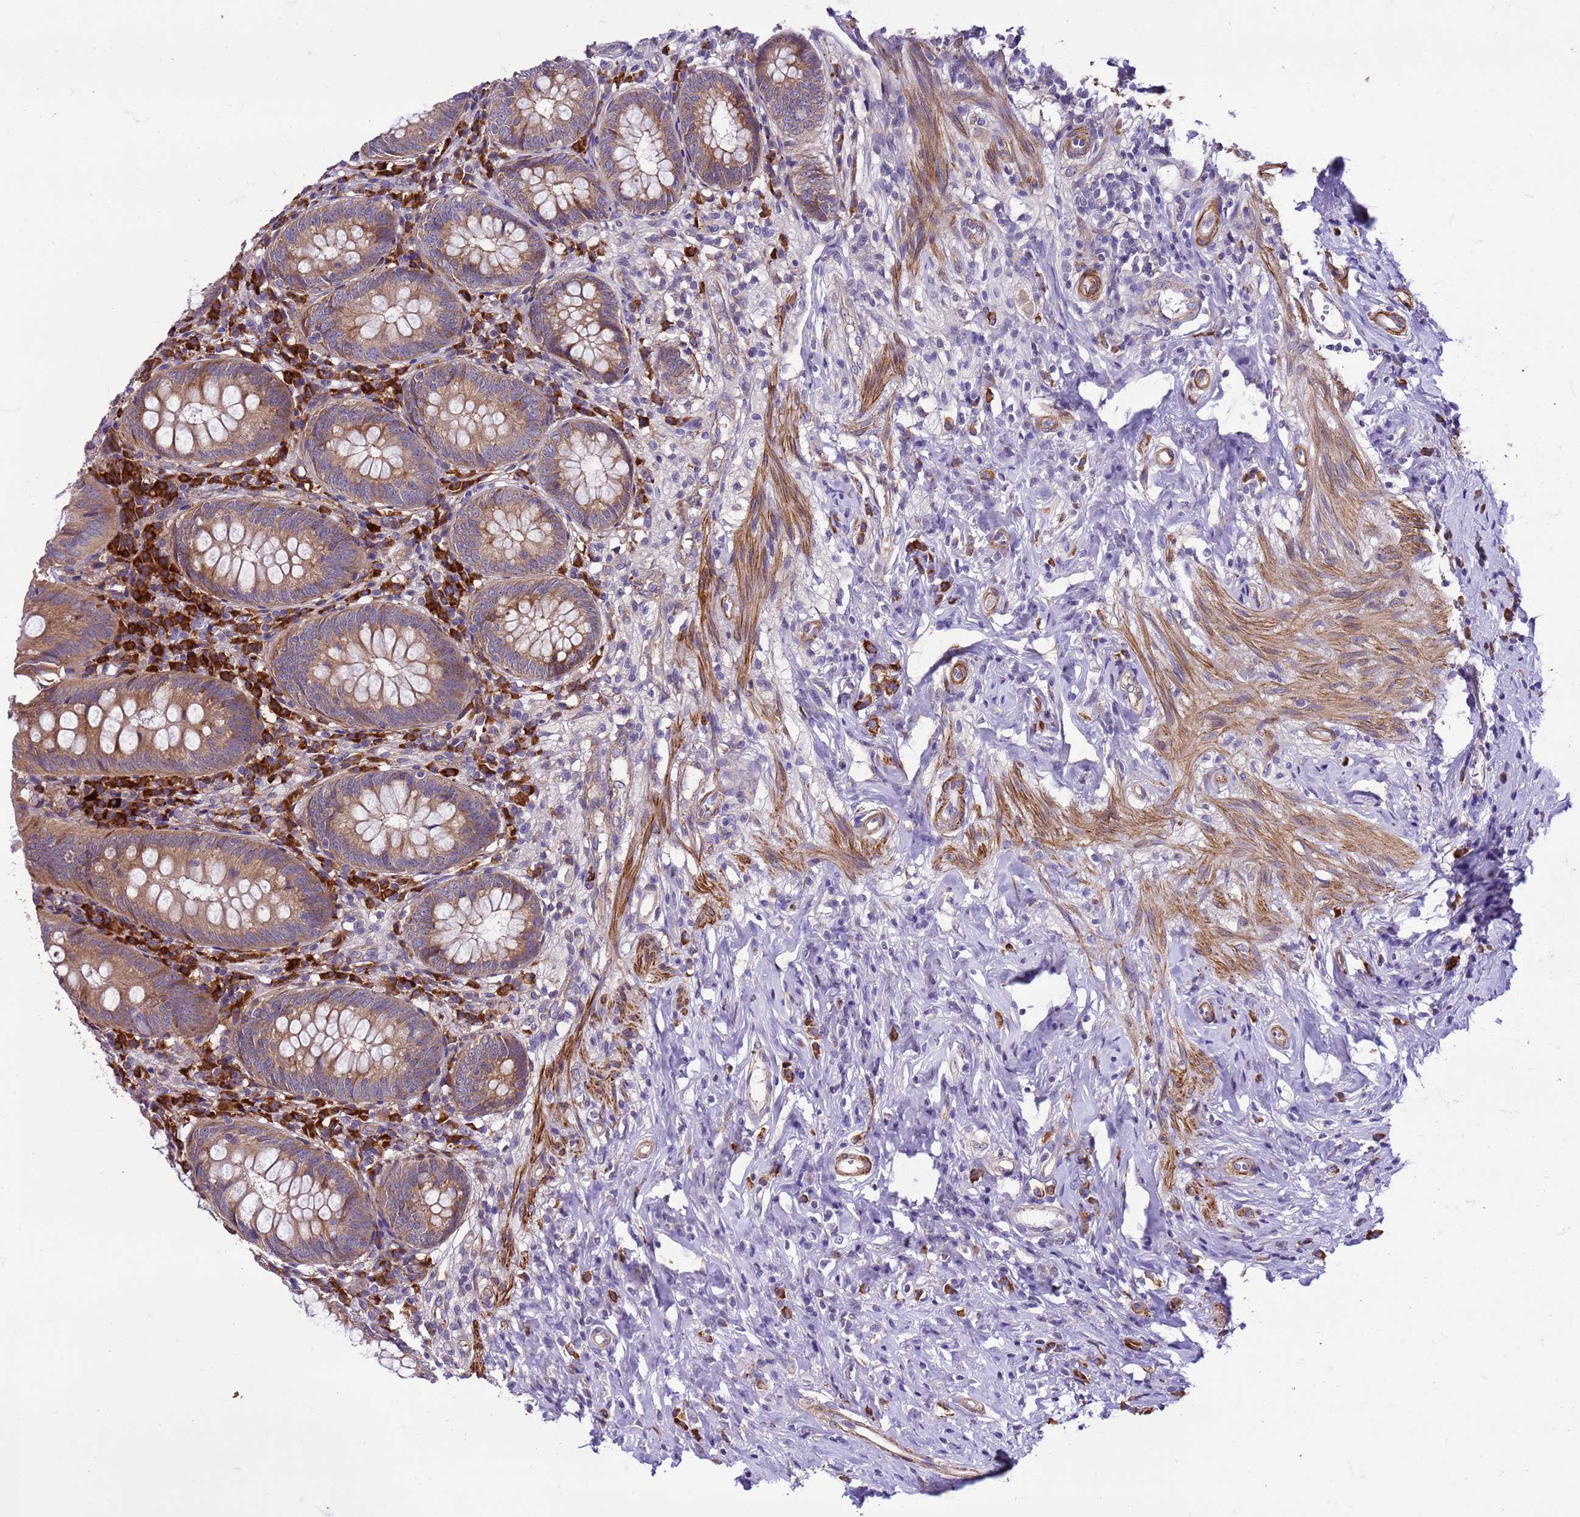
{"staining": {"intensity": "moderate", "quantity": ">75%", "location": "cytoplasmic/membranous"}, "tissue": "appendix", "cell_type": "Glandular cells", "image_type": "normal", "snomed": [{"axis": "morphology", "description": "Normal tissue, NOS"}, {"axis": "topography", "description": "Appendix"}], "caption": "This image displays normal appendix stained with immunohistochemistry to label a protein in brown. The cytoplasmic/membranous of glandular cells show moderate positivity for the protein. Nuclei are counter-stained blue.", "gene": "GEN1", "patient": {"sex": "female", "age": 54}}